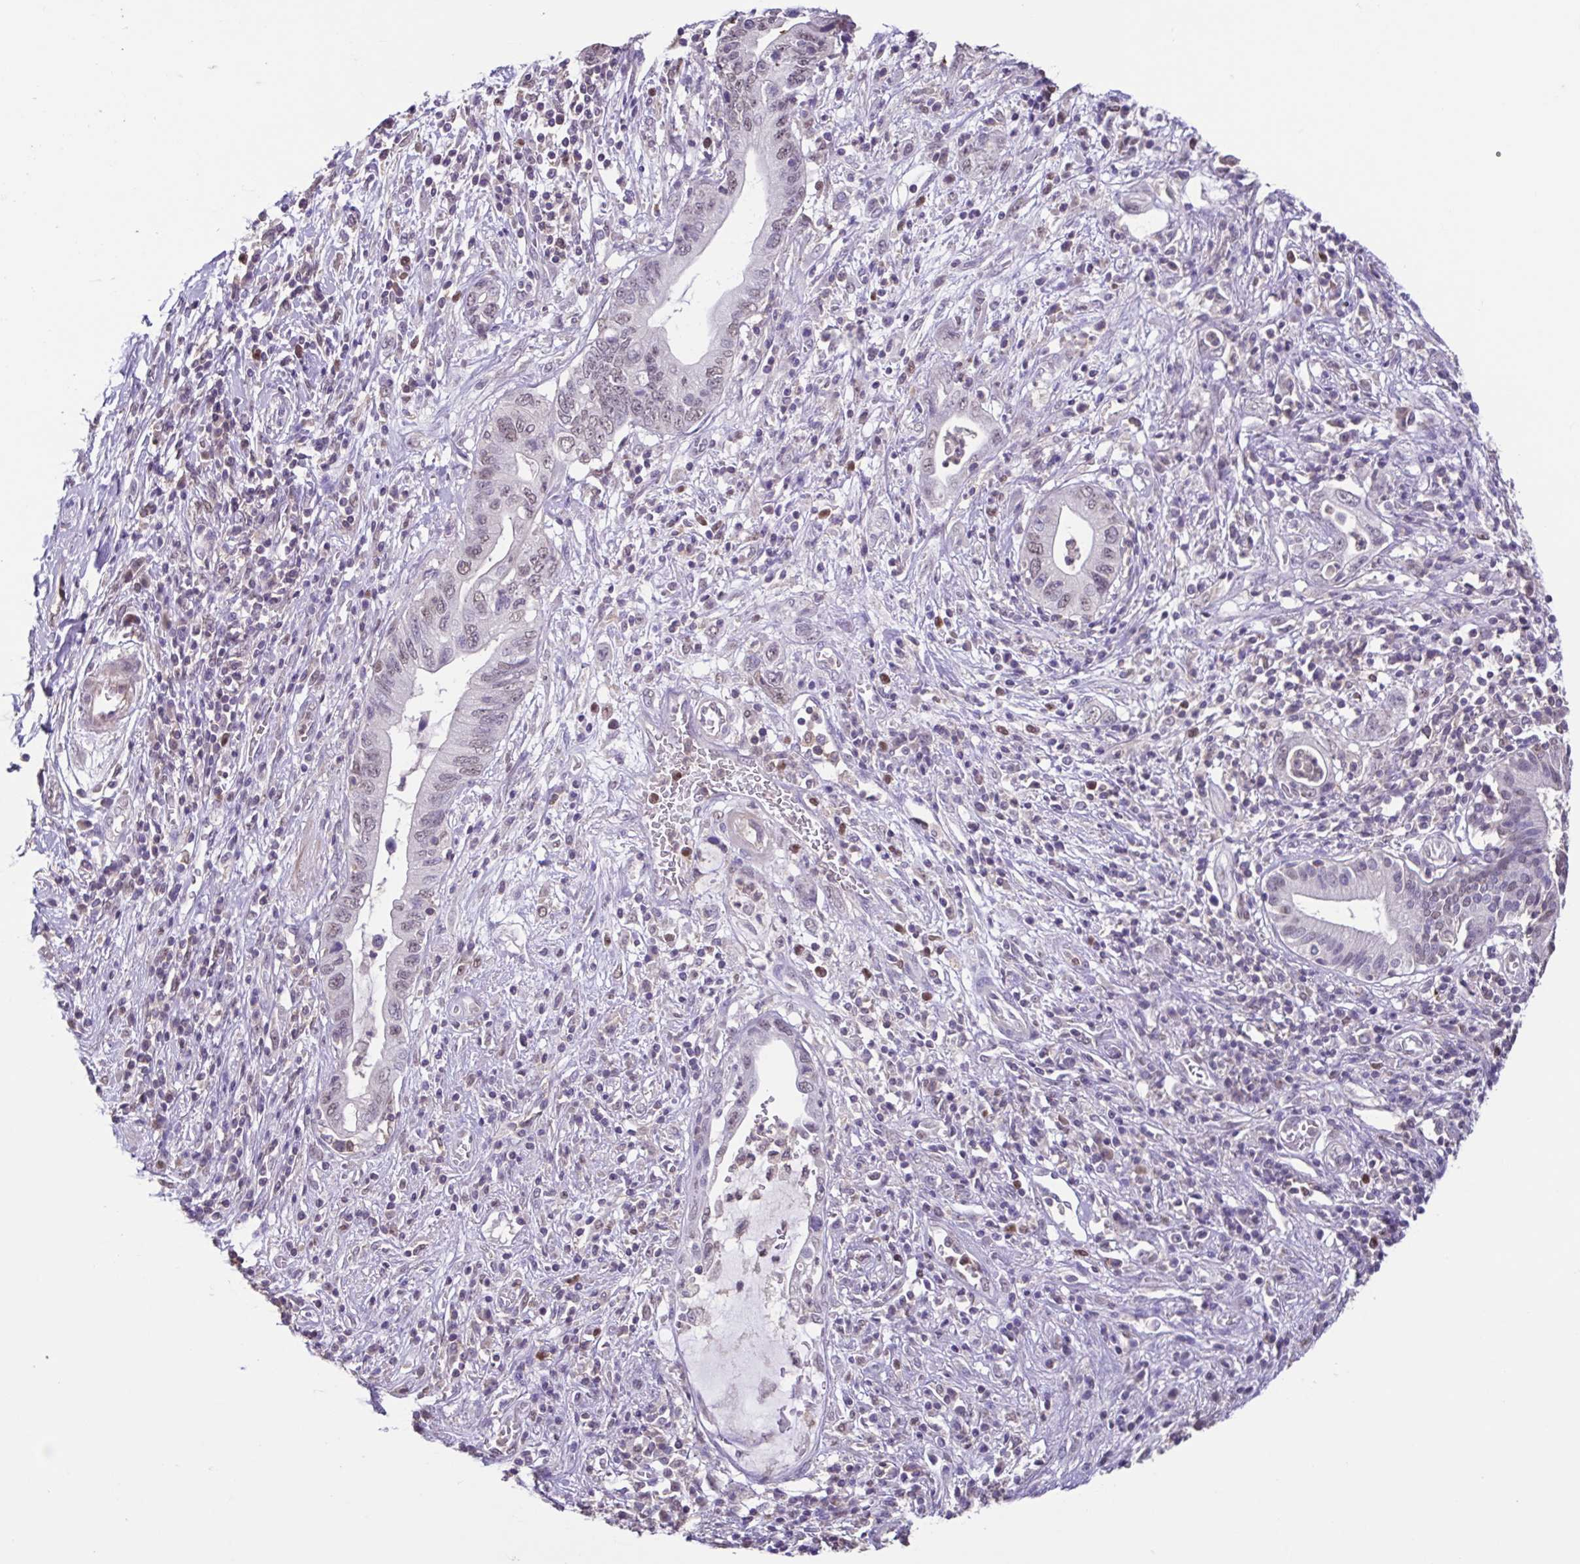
{"staining": {"intensity": "weak", "quantity": "25%-75%", "location": "nuclear"}, "tissue": "pancreatic cancer", "cell_type": "Tumor cells", "image_type": "cancer", "snomed": [{"axis": "morphology", "description": "Adenocarcinoma, NOS"}, {"axis": "topography", "description": "Pancreas"}], "caption": "Immunohistochemical staining of human pancreatic cancer reveals low levels of weak nuclear staining in about 25%-75% of tumor cells.", "gene": "ACTRT3", "patient": {"sex": "female", "age": 72}}